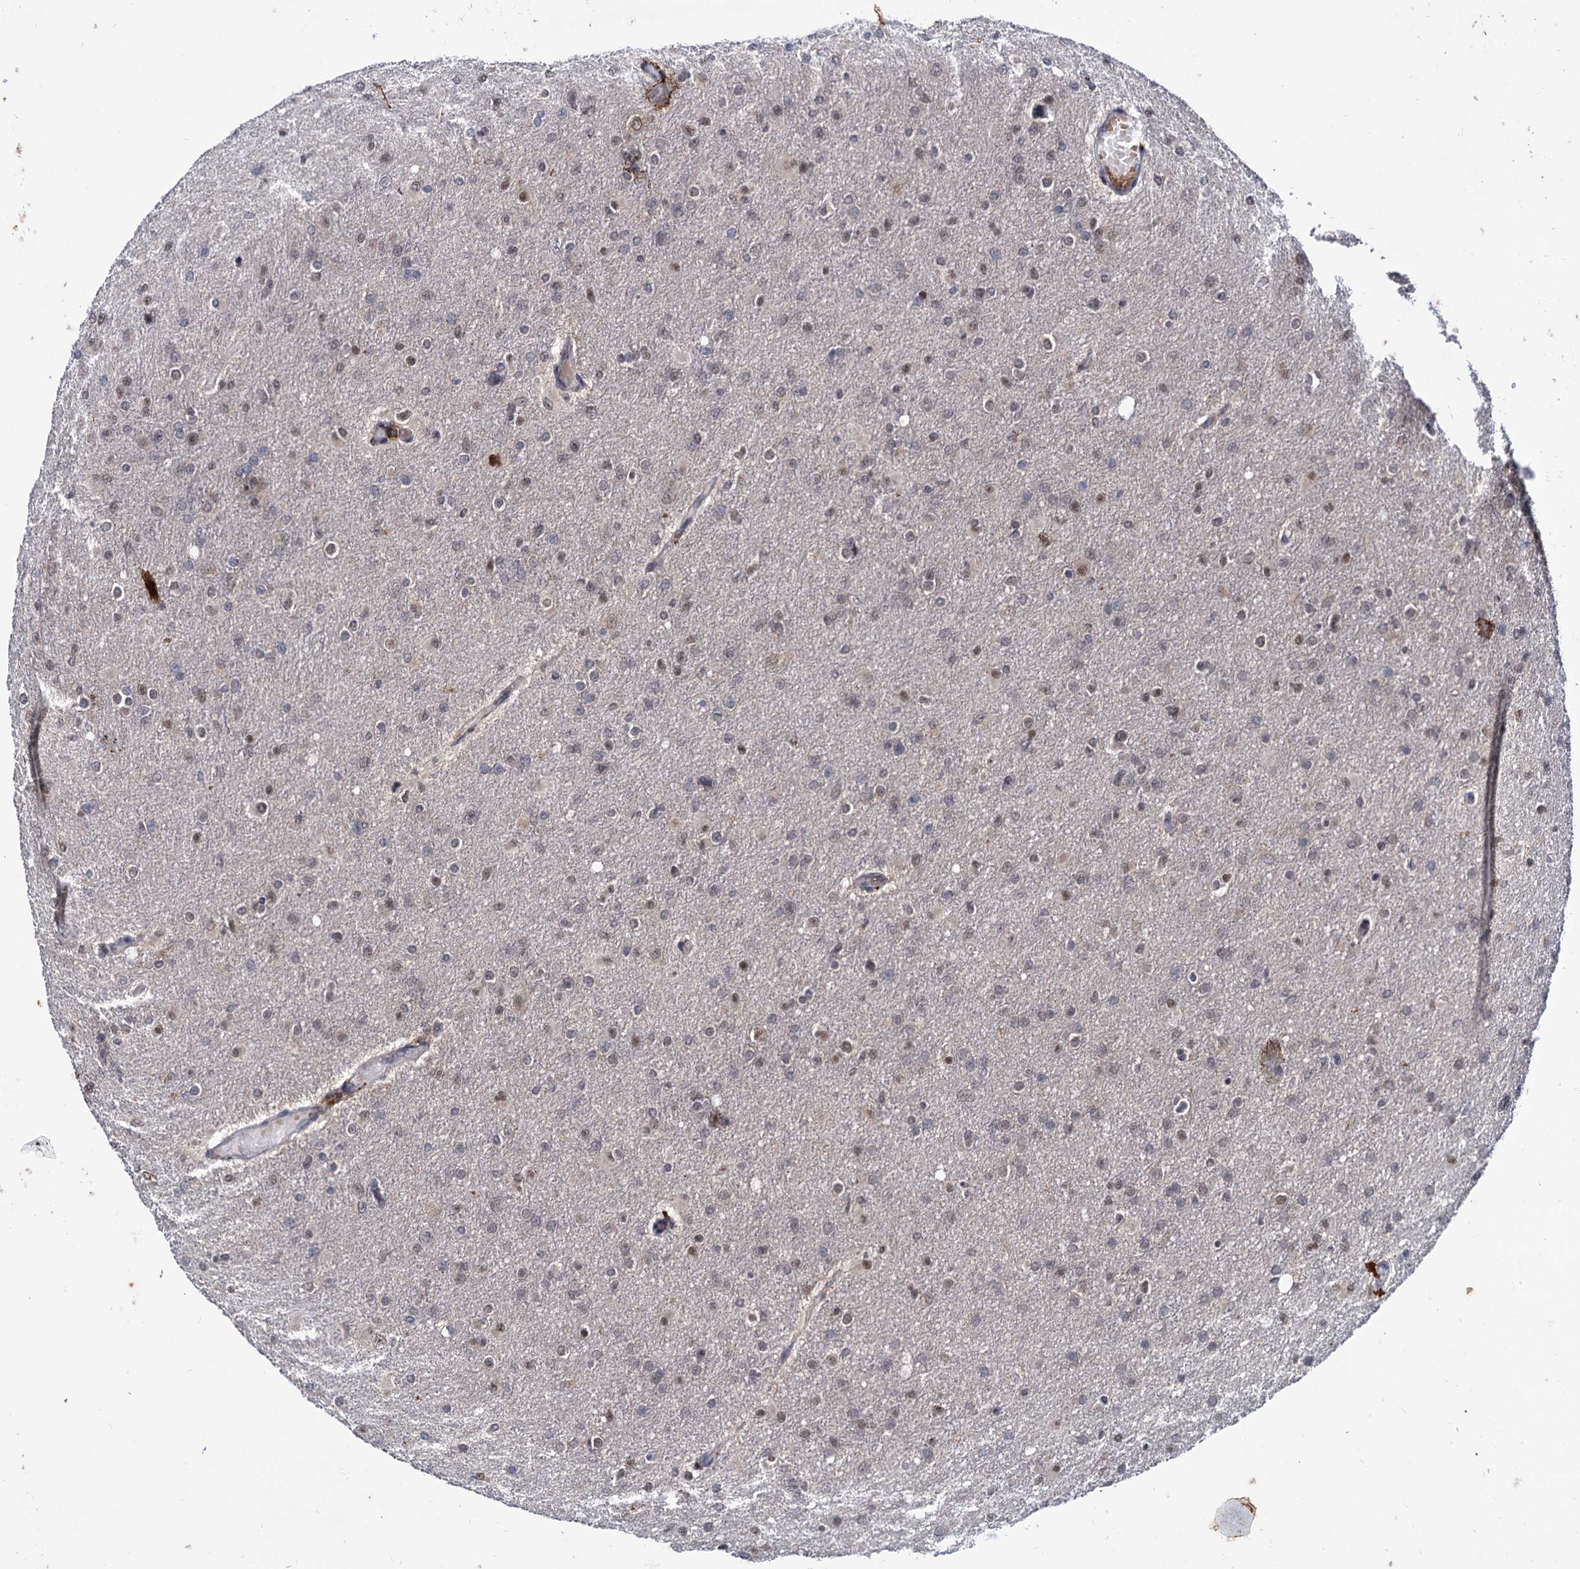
{"staining": {"intensity": "weak", "quantity": "25%-75%", "location": "nuclear"}, "tissue": "glioma", "cell_type": "Tumor cells", "image_type": "cancer", "snomed": [{"axis": "morphology", "description": "Glioma, malignant, High grade"}, {"axis": "topography", "description": "Cerebral cortex"}], "caption": "Glioma stained with a brown dye displays weak nuclear positive expression in approximately 25%-75% of tumor cells.", "gene": "RNASEH2B", "patient": {"sex": "female", "age": 36}}